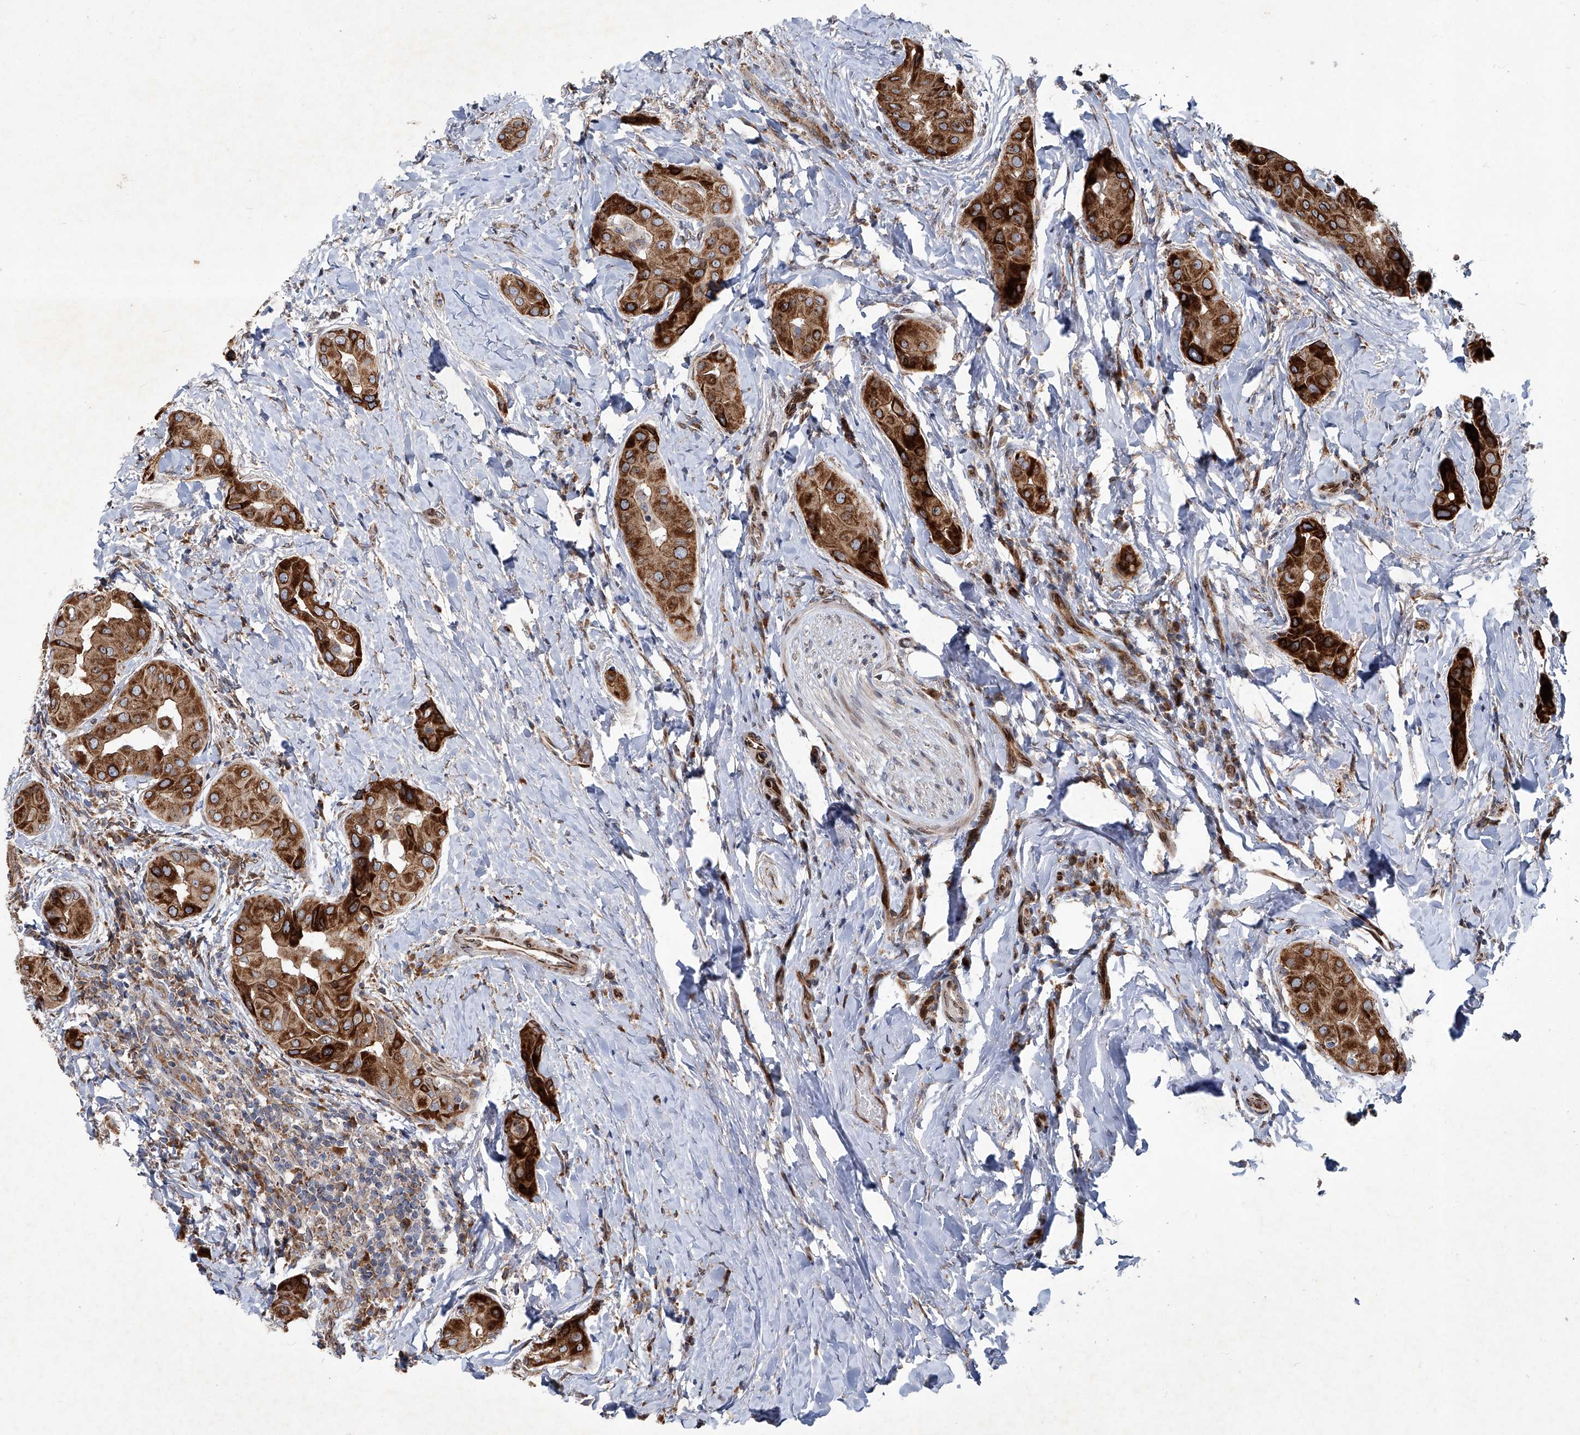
{"staining": {"intensity": "strong", "quantity": ">75%", "location": "cytoplasmic/membranous"}, "tissue": "thyroid cancer", "cell_type": "Tumor cells", "image_type": "cancer", "snomed": [{"axis": "morphology", "description": "Papillary adenocarcinoma, NOS"}, {"axis": "topography", "description": "Thyroid gland"}], "caption": "A brown stain highlights strong cytoplasmic/membranous positivity of a protein in human thyroid cancer (papillary adenocarcinoma) tumor cells.", "gene": "GPR132", "patient": {"sex": "male", "age": 33}}